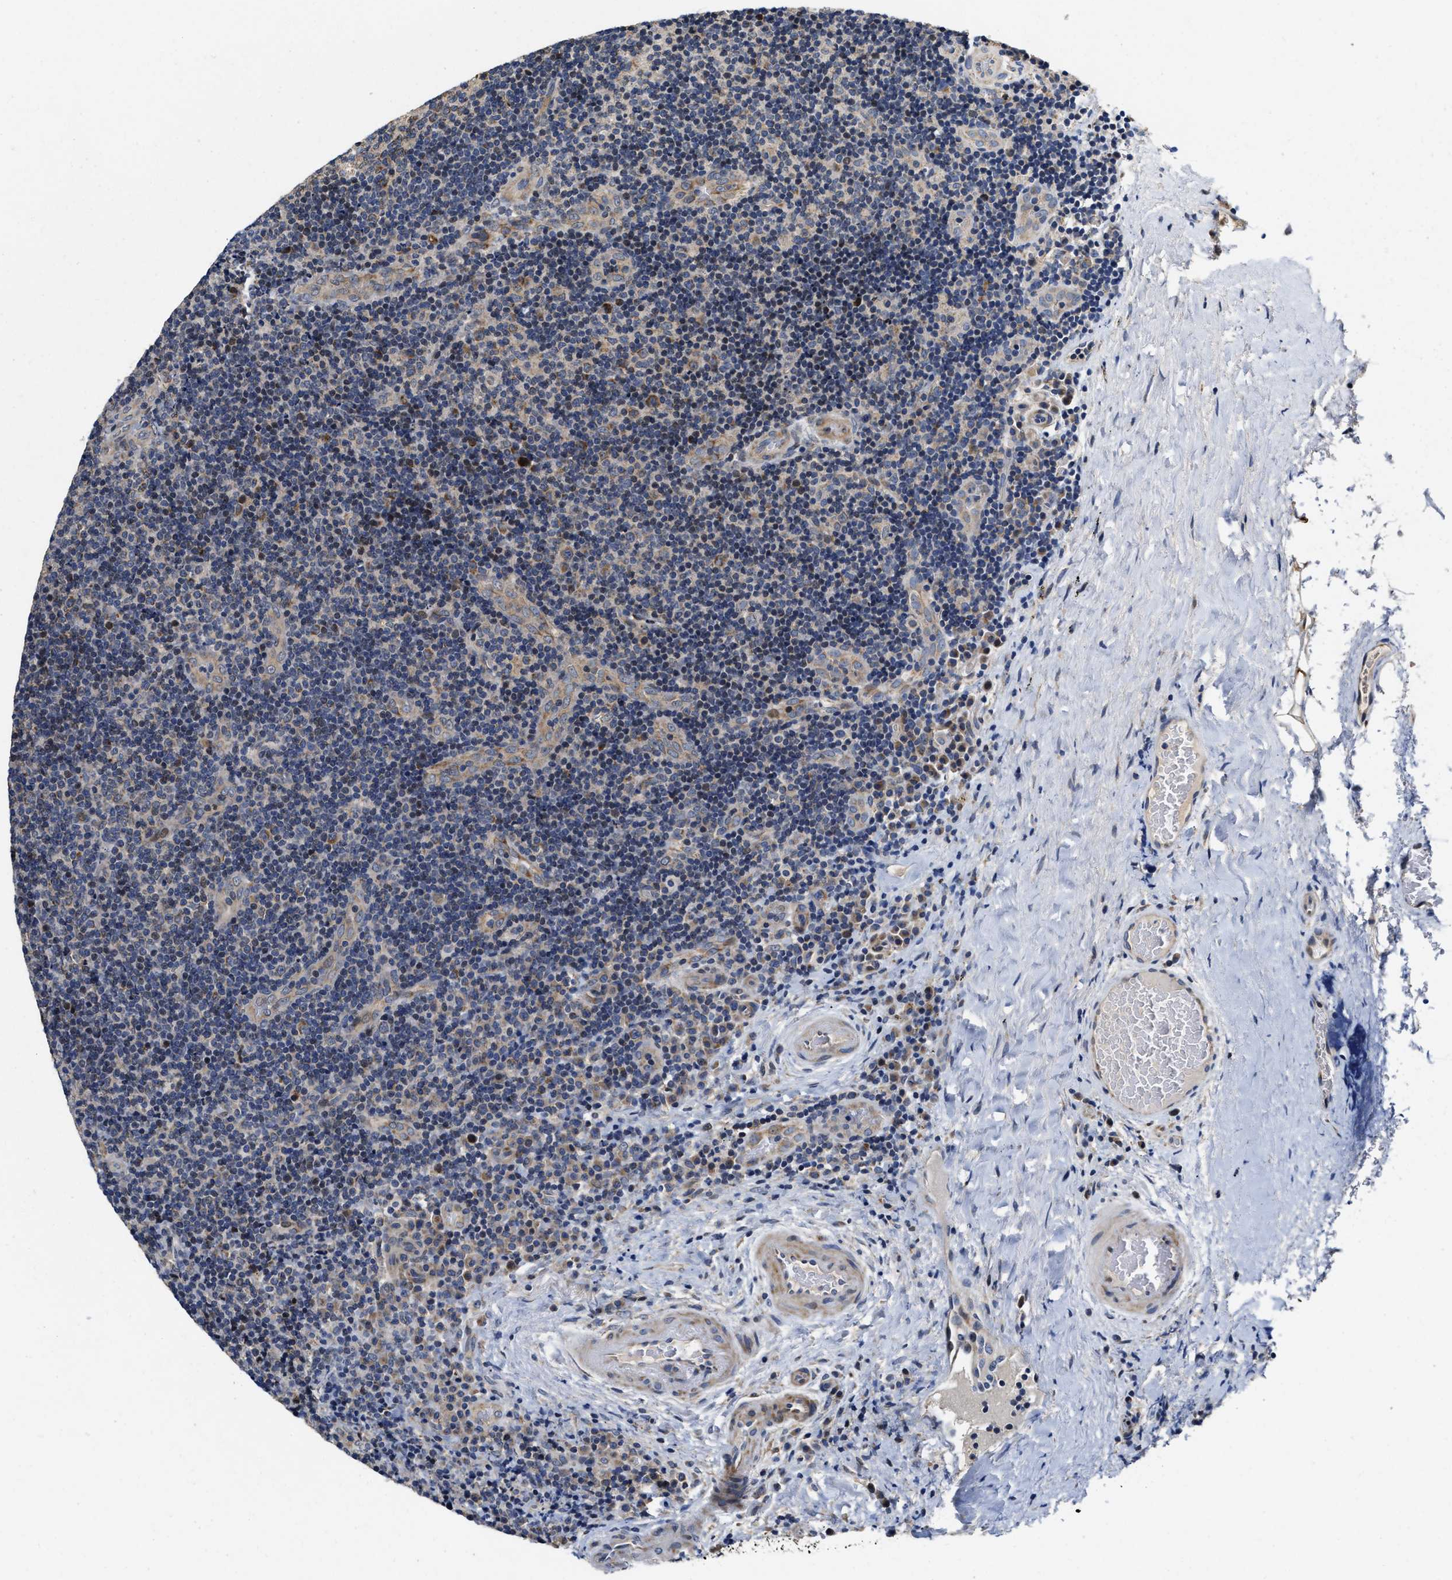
{"staining": {"intensity": "weak", "quantity": "<25%", "location": "cytoplasmic/membranous"}, "tissue": "lymphoma", "cell_type": "Tumor cells", "image_type": "cancer", "snomed": [{"axis": "morphology", "description": "Malignant lymphoma, non-Hodgkin's type, High grade"}, {"axis": "topography", "description": "Tonsil"}], "caption": "Lymphoma stained for a protein using IHC reveals no staining tumor cells.", "gene": "SCYL2", "patient": {"sex": "female", "age": 36}}